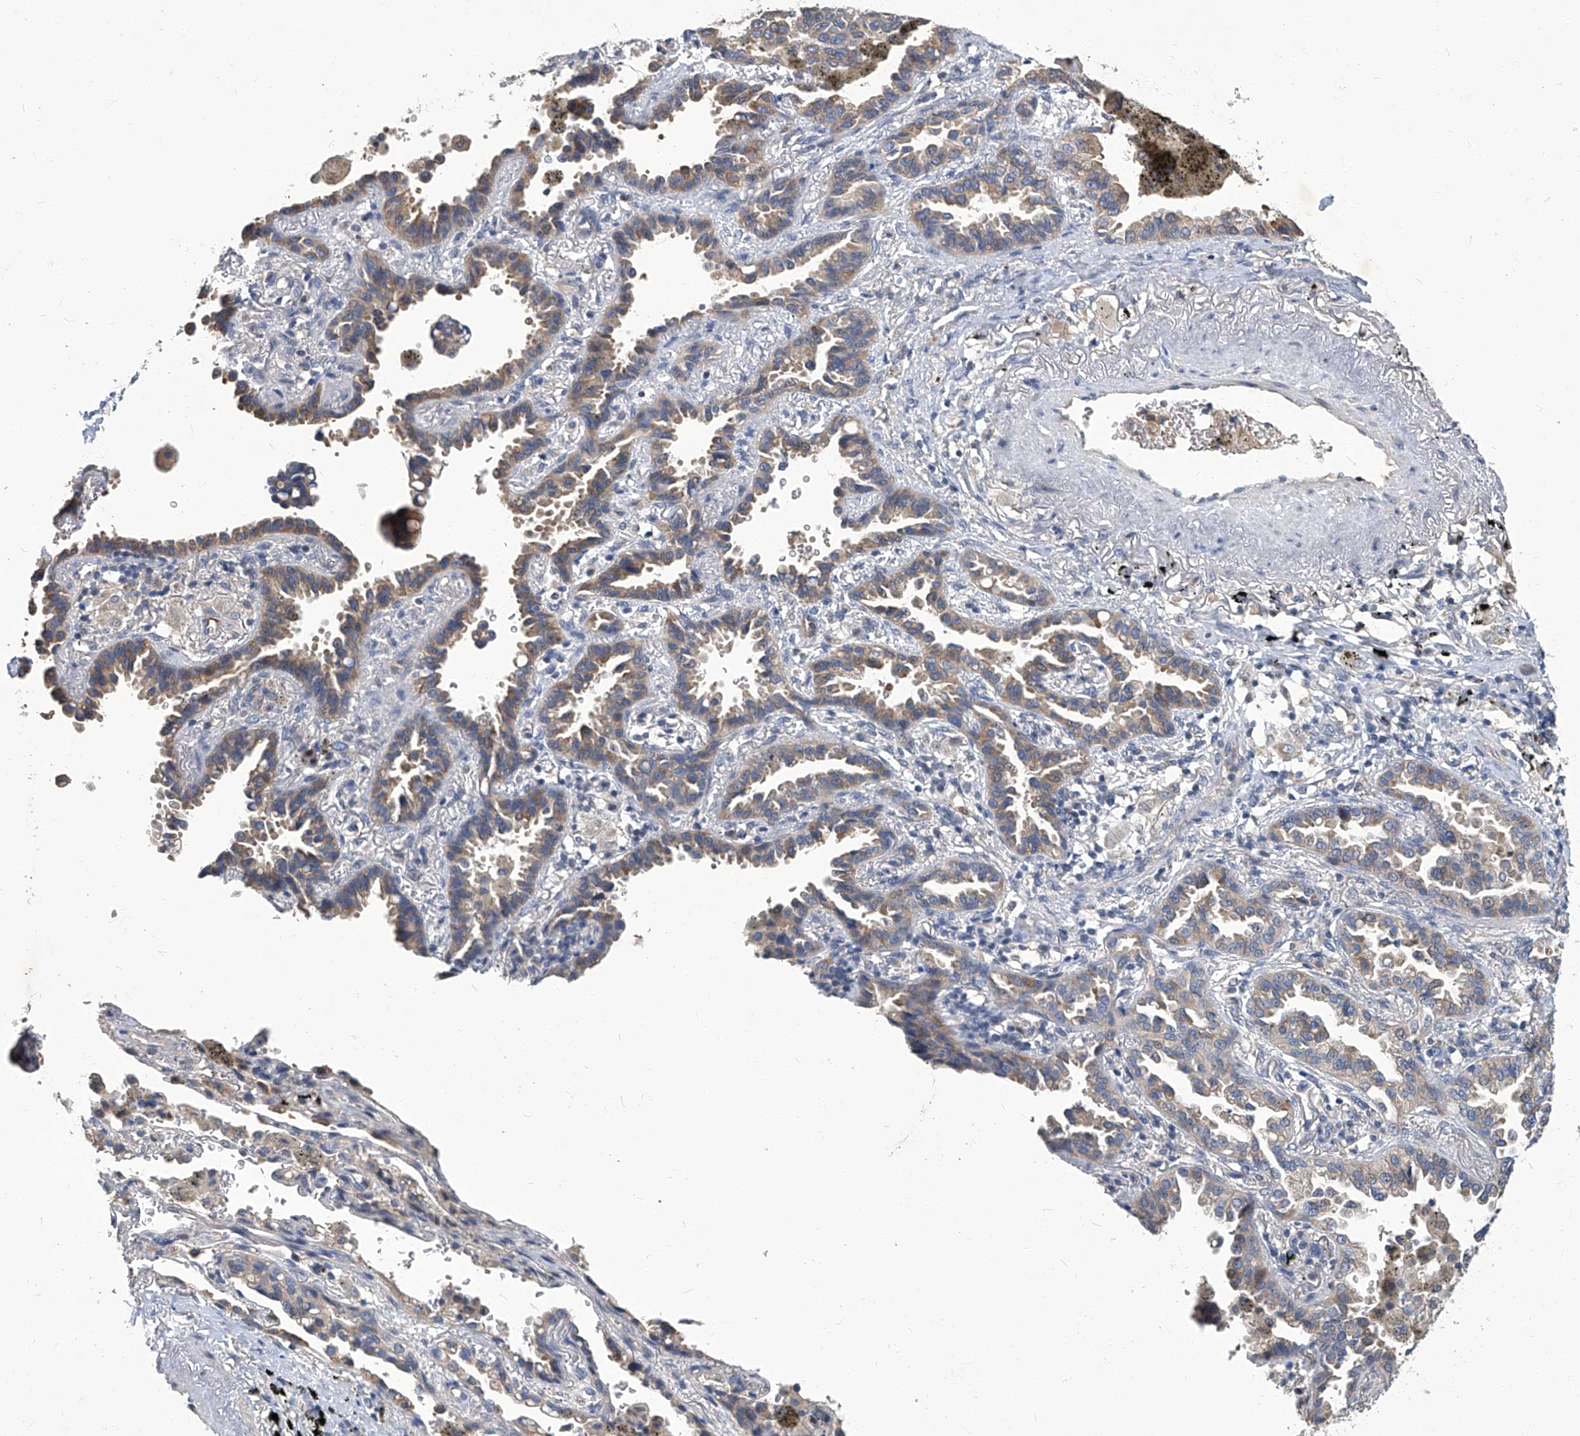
{"staining": {"intensity": "moderate", "quantity": "25%-75%", "location": "cytoplasmic/membranous"}, "tissue": "lung cancer", "cell_type": "Tumor cells", "image_type": "cancer", "snomed": [{"axis": "morphology", "description": "Normal tissue, NOS"}, {"axis": "morphology", "description": "Adenocarcinoma, NOS"}, {"axis": "topography", "description": "Lung"}], "caption": "Protein analysis of adenocarcinoma (lung) tissue demonstrates moderate cytoplasmic/membranous expression in approximately 25%-75% of tumor cells.", "gene": "TGFBR1", "patient": {"sex": "male", "age": 59}}